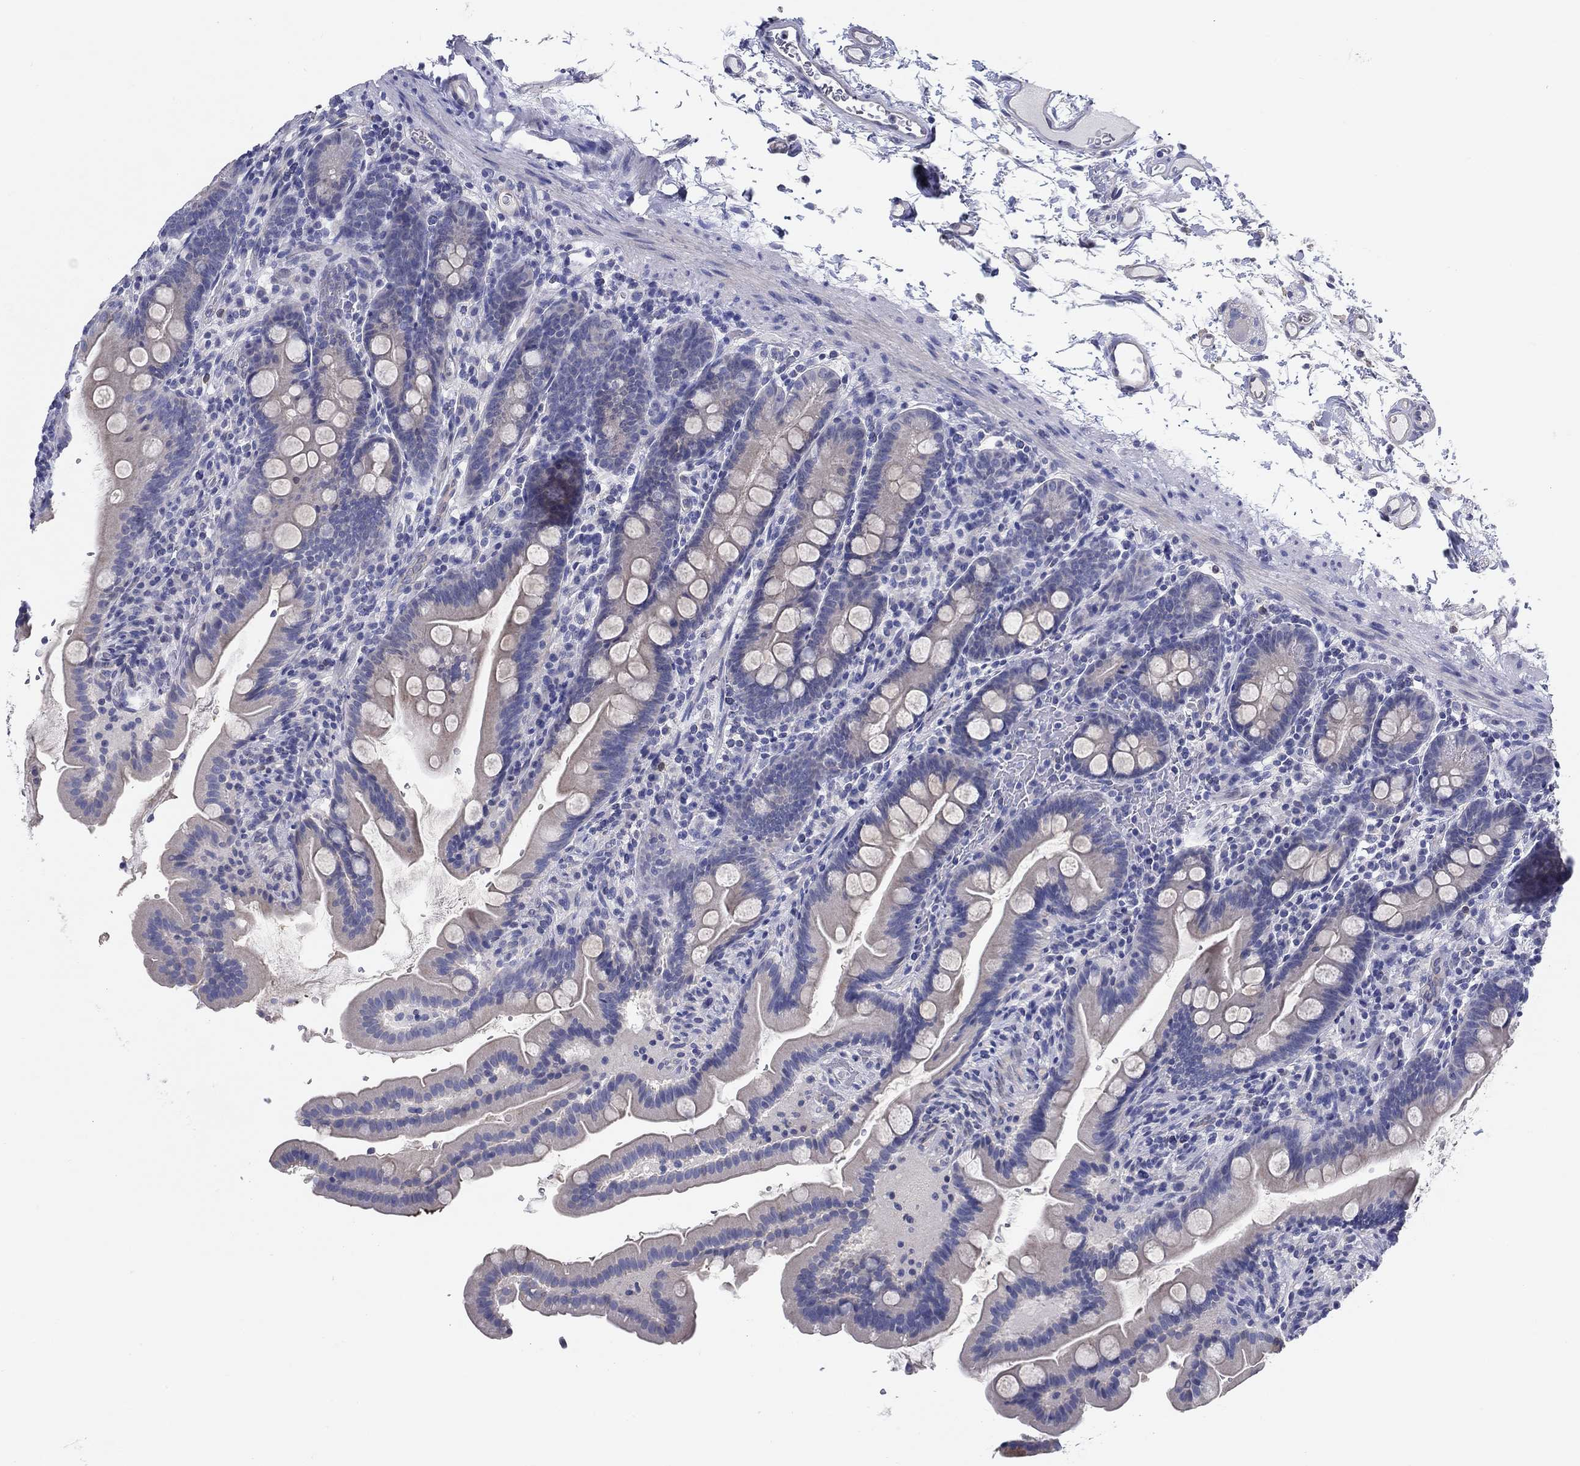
{"staining": {"intensity": "negative", "quantity": "none", "location": "none"}, "tissue": "small intestine", "cell_type": "Glandular cells", "image_type": "normal", "snomed": [{"axis": "morphology", "description": "Normal tissue, NOS"}, {"axis": "topography", "description": "Small intestine"}], "caption": "Immunohistochemistry (IHC) of unremarkable human small intestine shows no expression in glandular cells.", "gene": "ERMP1", "patient": {"sex": "female", "age": 44}}